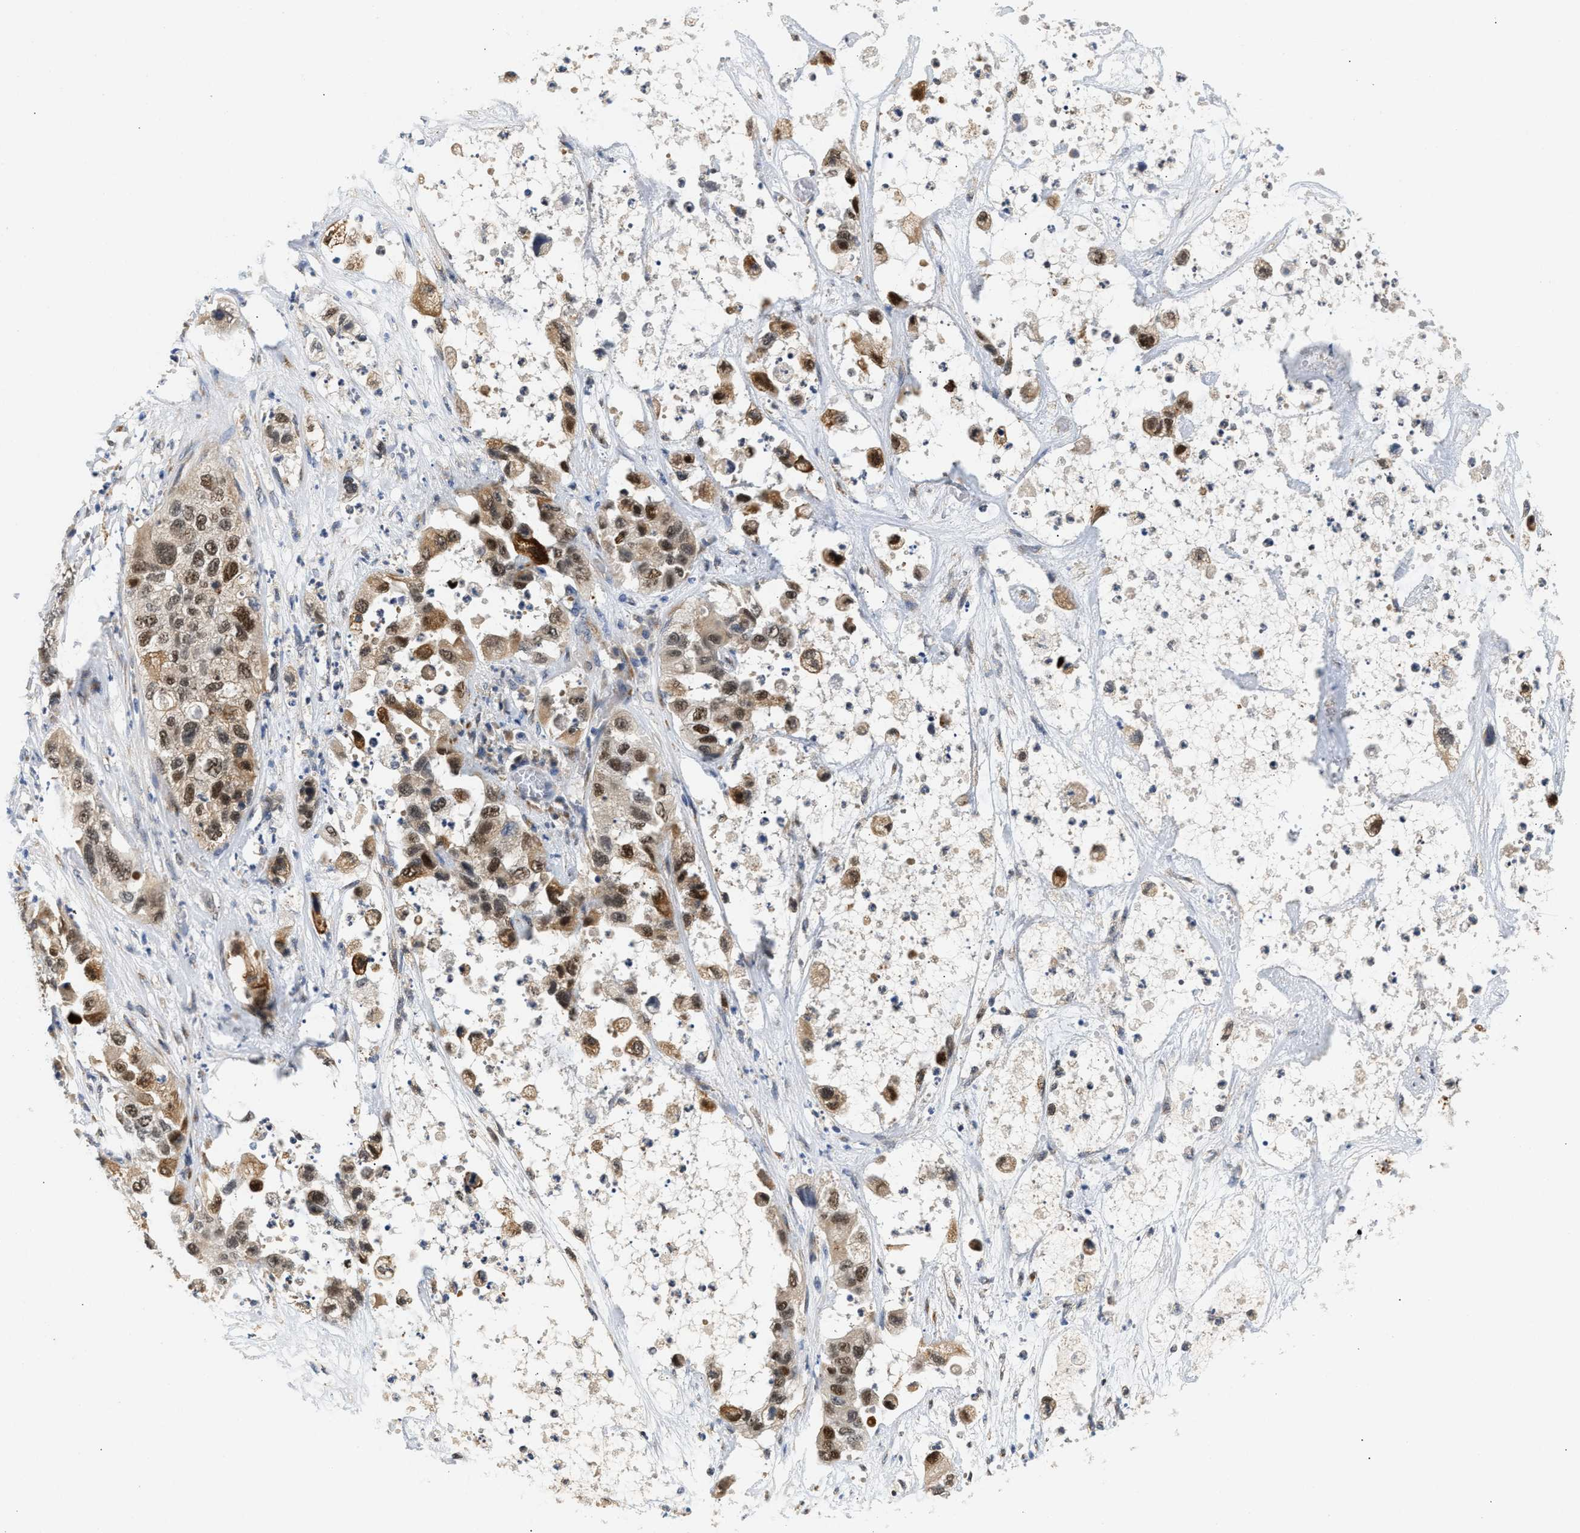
{"staining": {"intensity": "moderate", "quantity": ">75%", "location": "cytoplasmic/membranous,nuclear"}, "tissue": "pancreatic cancer", "cell_type": "Tumor cells", "image_type": "cancer", "snomed": [{"axis": "morphology", "description": "Adenocarcinoma, NOS"}, {"axis": "topography", "description": "Pancreas"}], "caption": "Protein positivity by immunohistochemistry (IHC) reveals moderate cytoplasmic/membranous and nuclear staining in about >75% of tumor cells in pancreatic cancer.", "gene": "PPM1L", "patient": {"sex": "female", "age": 78}}